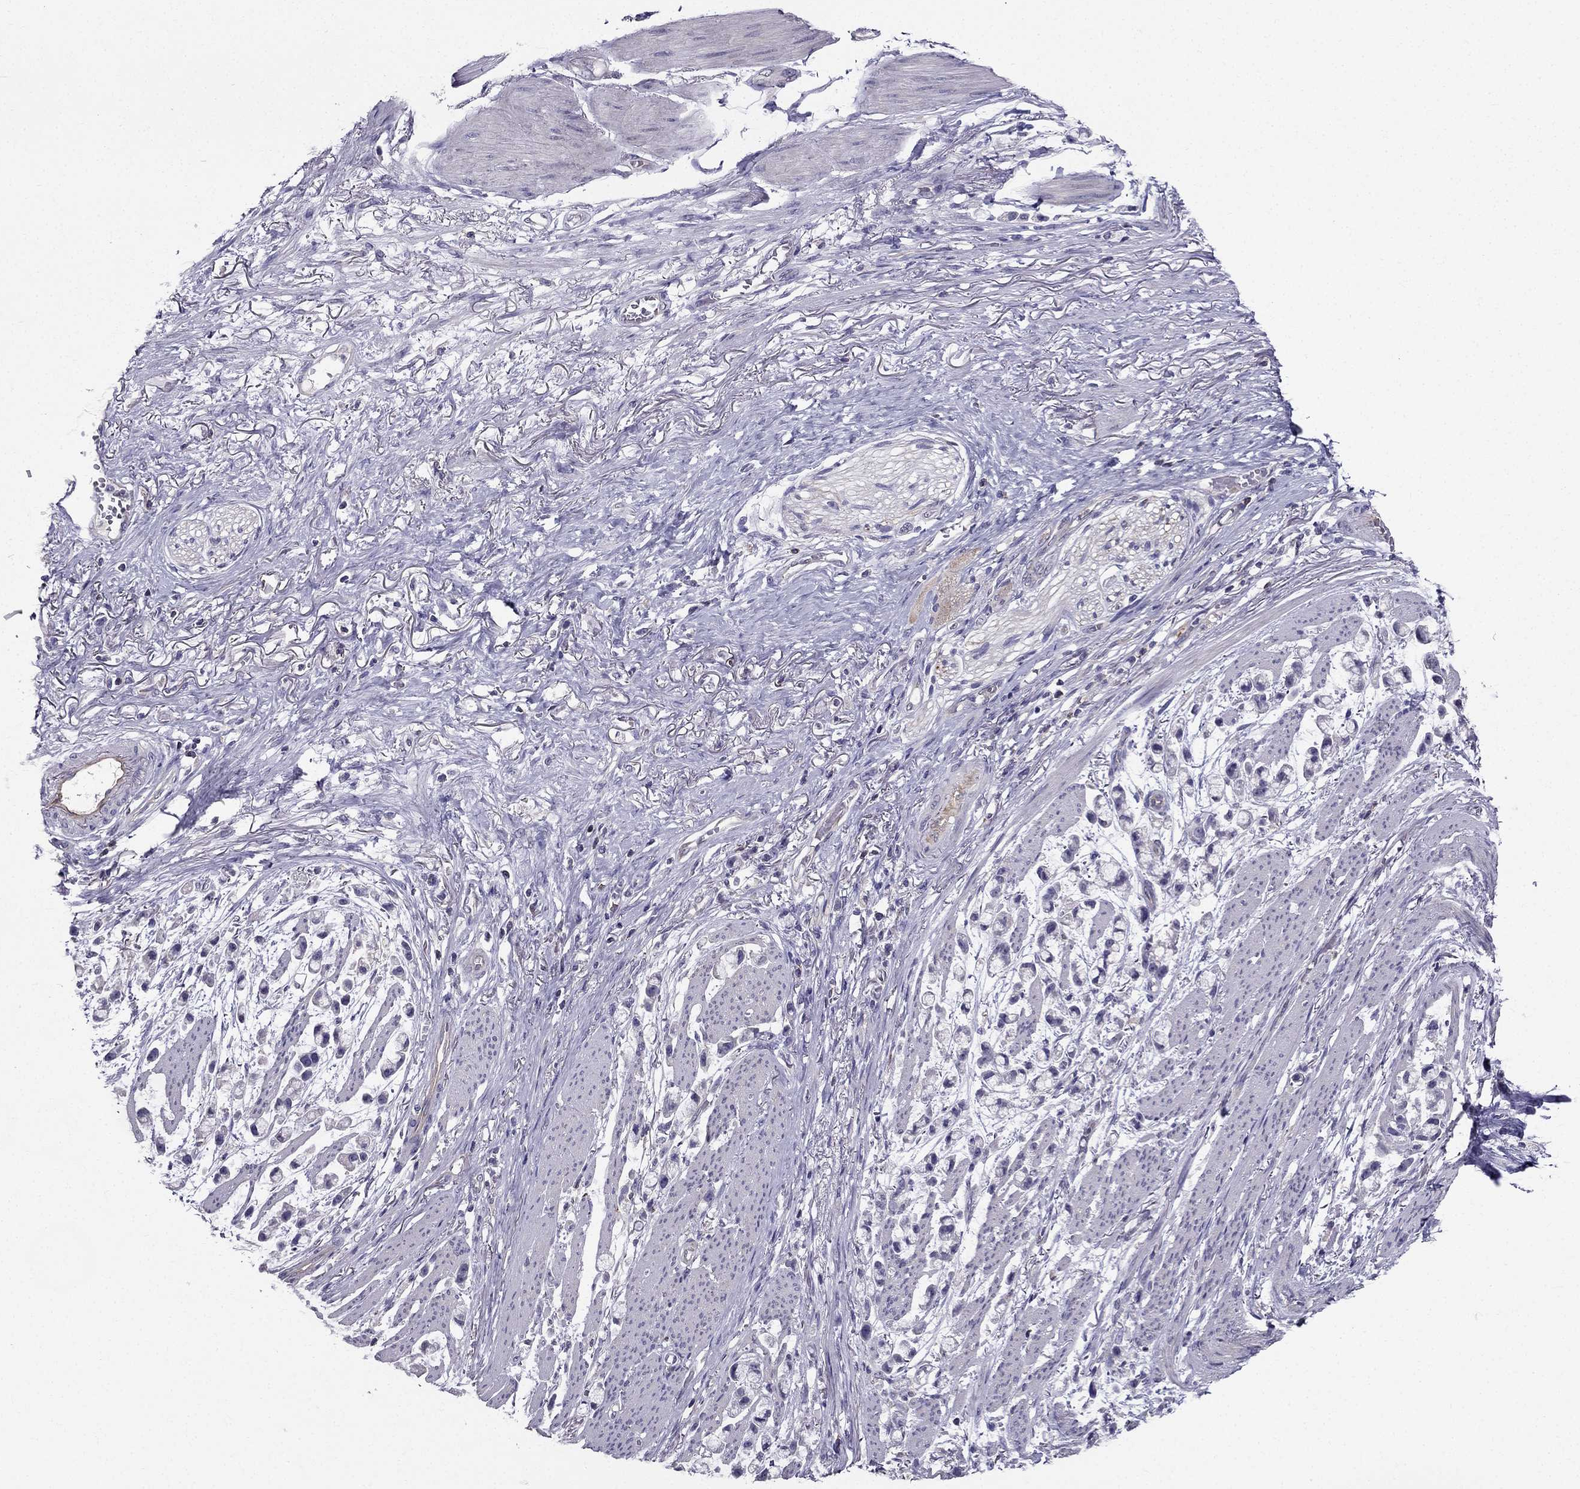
{"staining": {"intensity": "negative", "quantity": "none", "location": "none"}, "tissue": "stomach cancer", "cell_type": "Tumor cells", "image_type": "cancer", "snomed": [{"axis": "morphology", "description": "Adenocarcinoma, NOS"}, {"axis": "topography", "description": "Stomach"}], "caption": "A high-resolution photomicrograph shows immunohistochemistry (IHC) staining of stomach cancer (adenocarcinoma), which exhibits no significant expression in tumor cells.", "gene": "AAK1", "patient": {"sex": "female", "age": 81}}